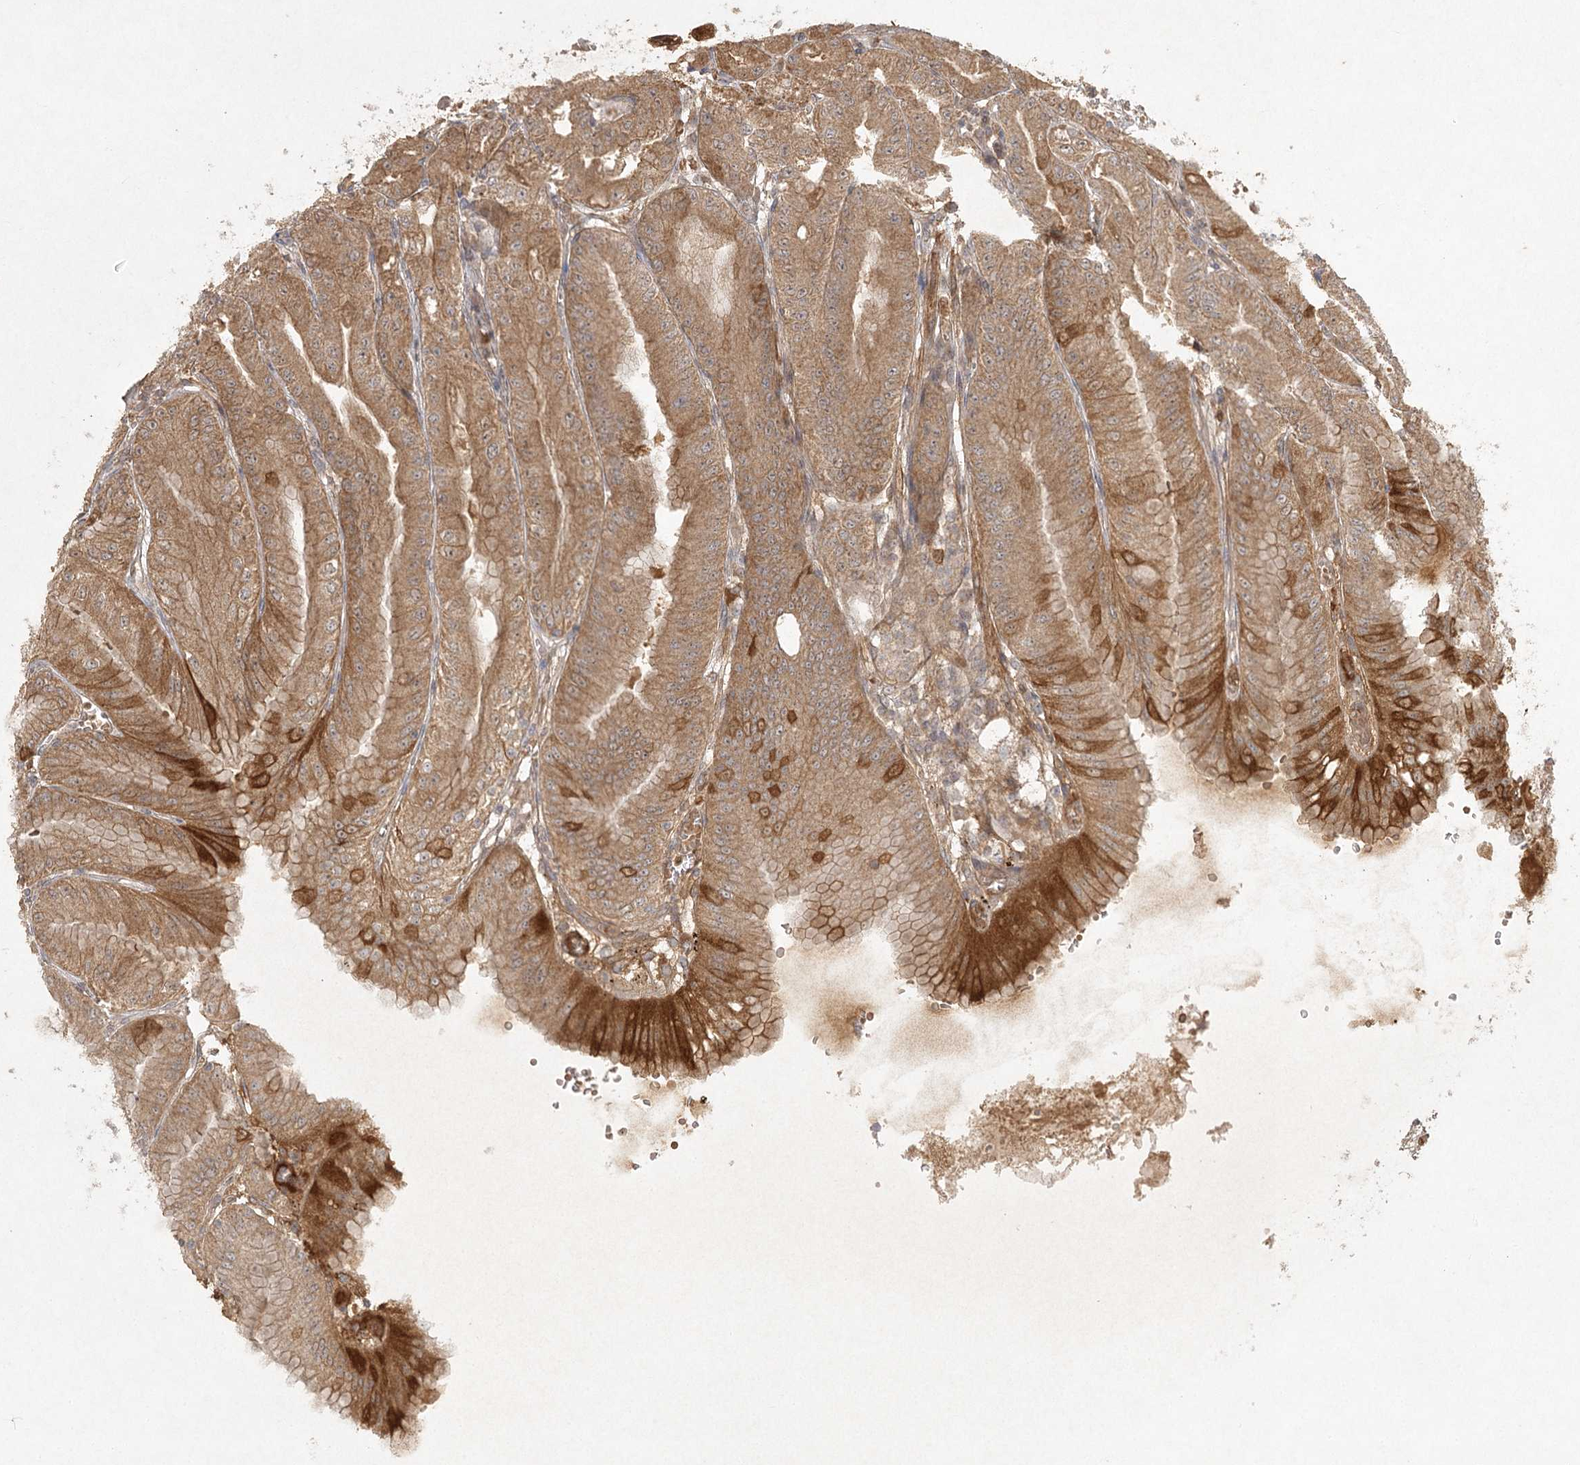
{"staining": {"intensity": "moderate", "quantity": ">75%", "location": "cytoplasmic/membranous"}, "tissue": "stomach", "cell_type": "Glandular cells", "image_type": "normal", "snomed": [{"axis": "morphology", "description": "Normal tissue, NOS"}, {"axis": "topography", "description": "Stomach, upper"}, {"axis": "topography", "description": "Stomach, lower"}], "caption": "A medium amount of moderate cytoplasmic/membranous positivity is present in about >75% of glandular cells in benign stomach. The protein of interest is stained brown, and the nuclei are stained in blue (DAB (3,3'-diaminobenzidine) IHC with brightfield microscopy, high magnification).", "gene": "ARL13A", "patient": {"sex": "male", "age": 71}}